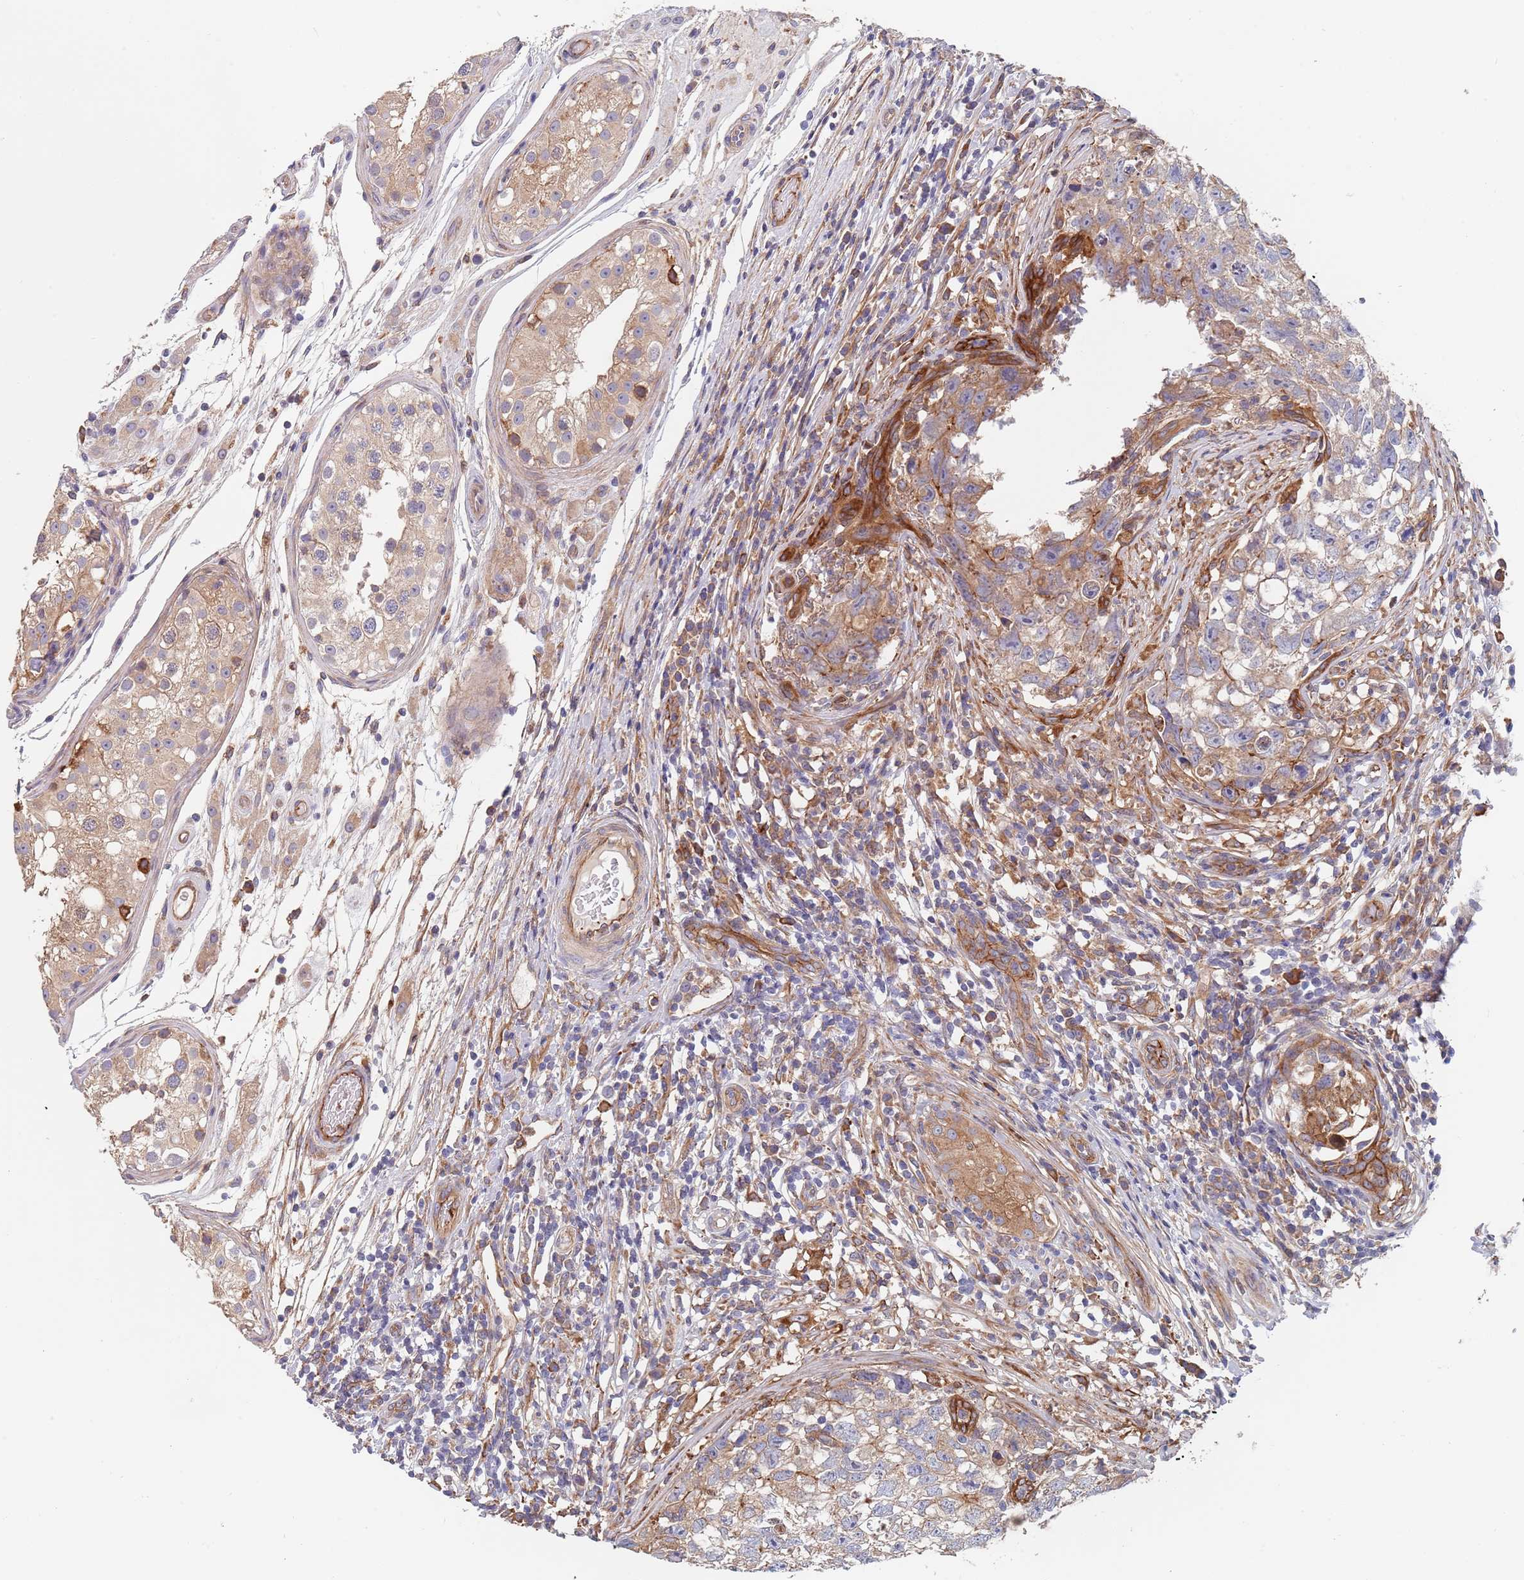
{"staining": {"intensity": "weak", "quantity": "<25%", "location": "cytoplasmic/membranous"}, "tissue": "testis cancer", "cell_type": "Tumor cells", "image_type": "cancer", "snomed": [{"axis": "morphology", "description": "Seminoma, NOS"}, {"axis": "morphology", "description": "Carcinoma, Embryonal, NOS"}, {"axis": "topography", "description": "Testis"}], "caption": "A histopathology image of human embryonal carcinoma (testis) is negative for staining in tumor cells. Brightfield microscopy of immunohistochemistry (IHC) stained with DAB (3,3'-diaminobenzidine) (brown) and hematoxylin (blue), captured at high magnification.", "gene": "DCUN1D3", "patient": {"sex": "male", "age": 29}}